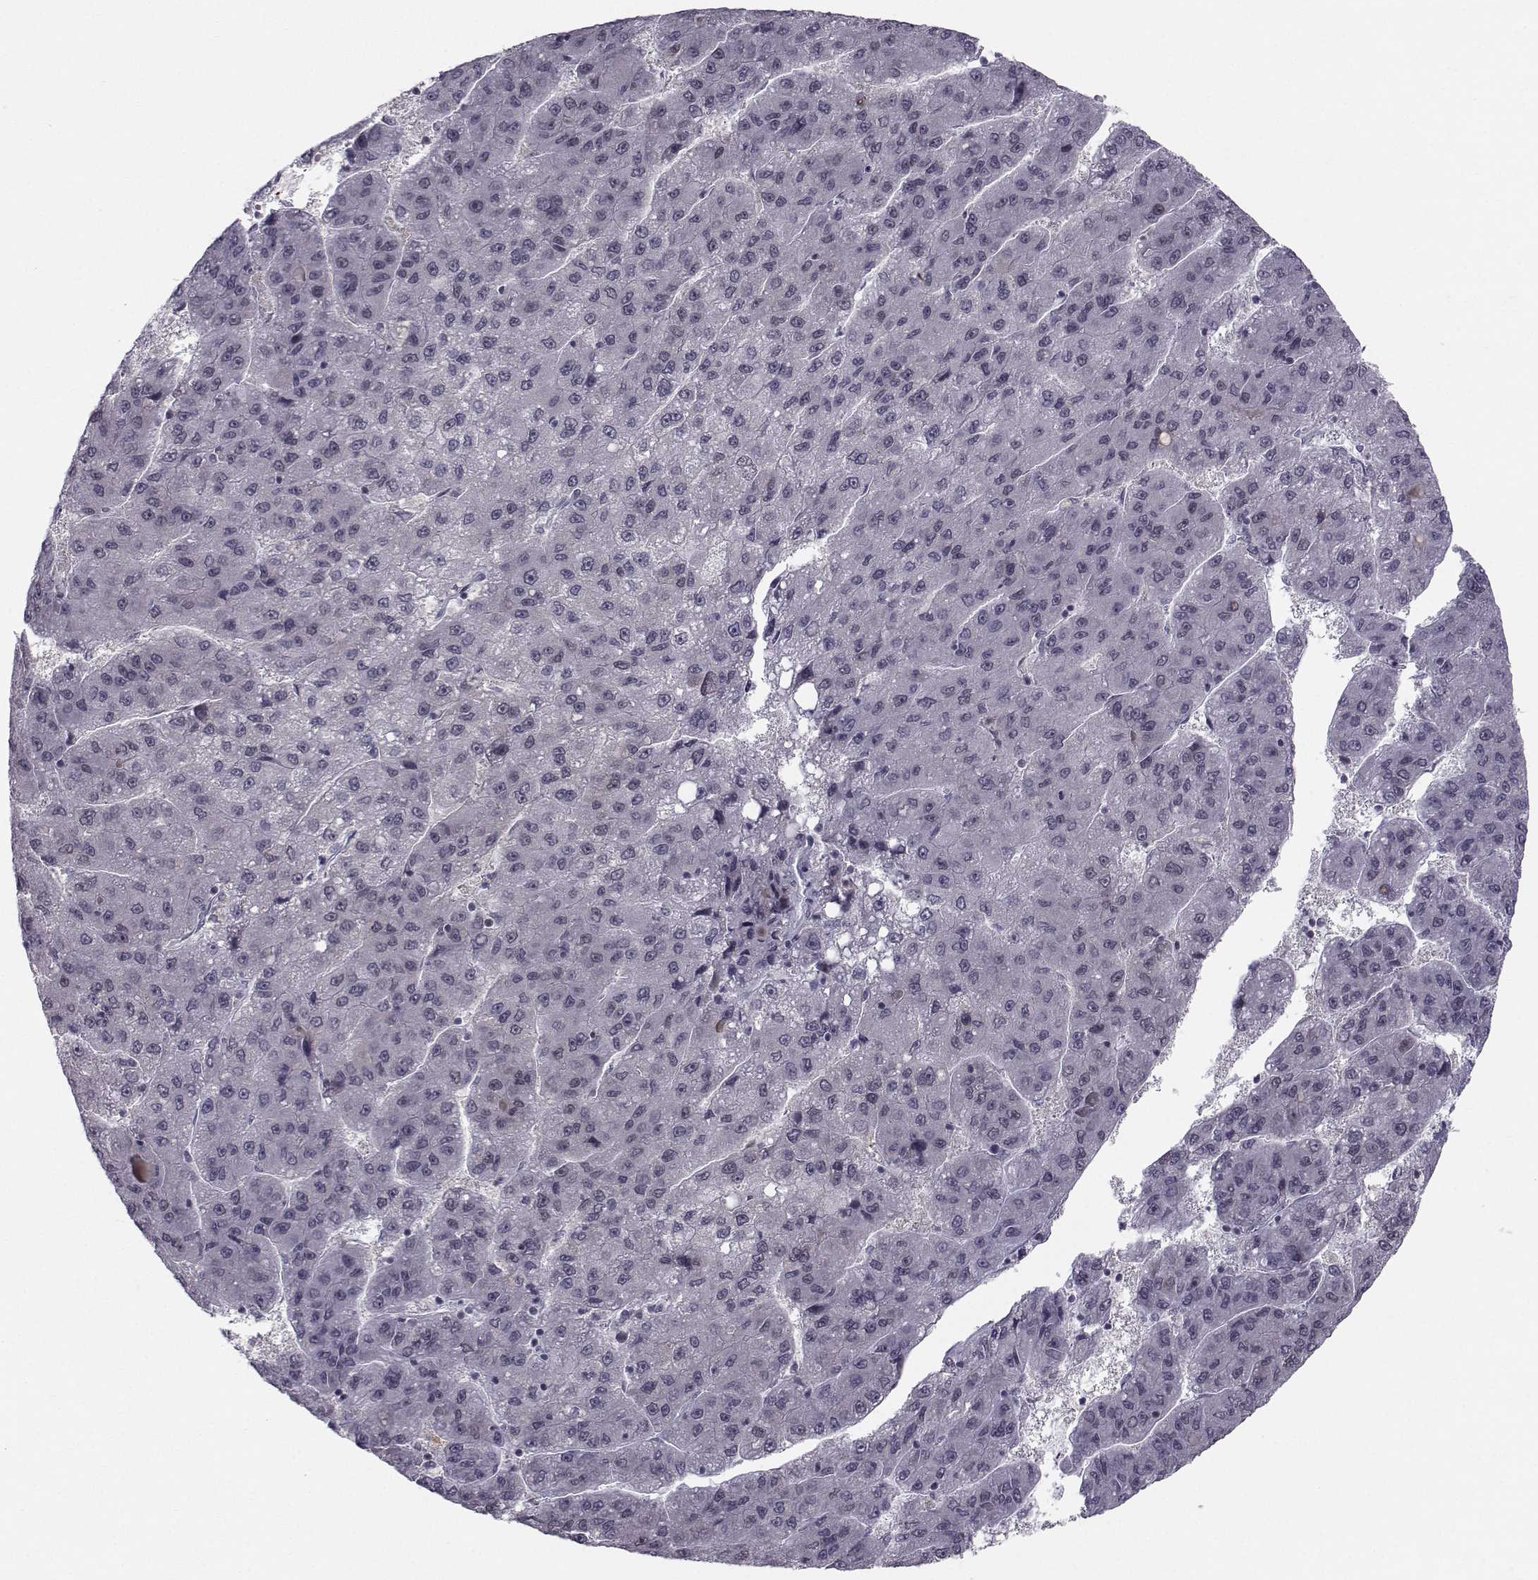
{"staining": {"intensity": "negative", "quantity": "none", "location": "none"}, "tissue": "liver cancer", "cell_type": "Tumor cells", "image_type": "cancer", "snomed": [{"axis": "morphology", "description": "Carcinoma, Hepatocellular, NOS"}, {"axis": "topography", "description": "Liver"}], "caption": "An immunohistochemistry (IHC) histopathology image of liver cancer (hepatocellular carcinoma) is shown. There is no staining in tumor cells of liver cancer (hepatocellular carcinoma).", "gene": "MARCHF4", "patient": {"sex": "female", "age": 82}}